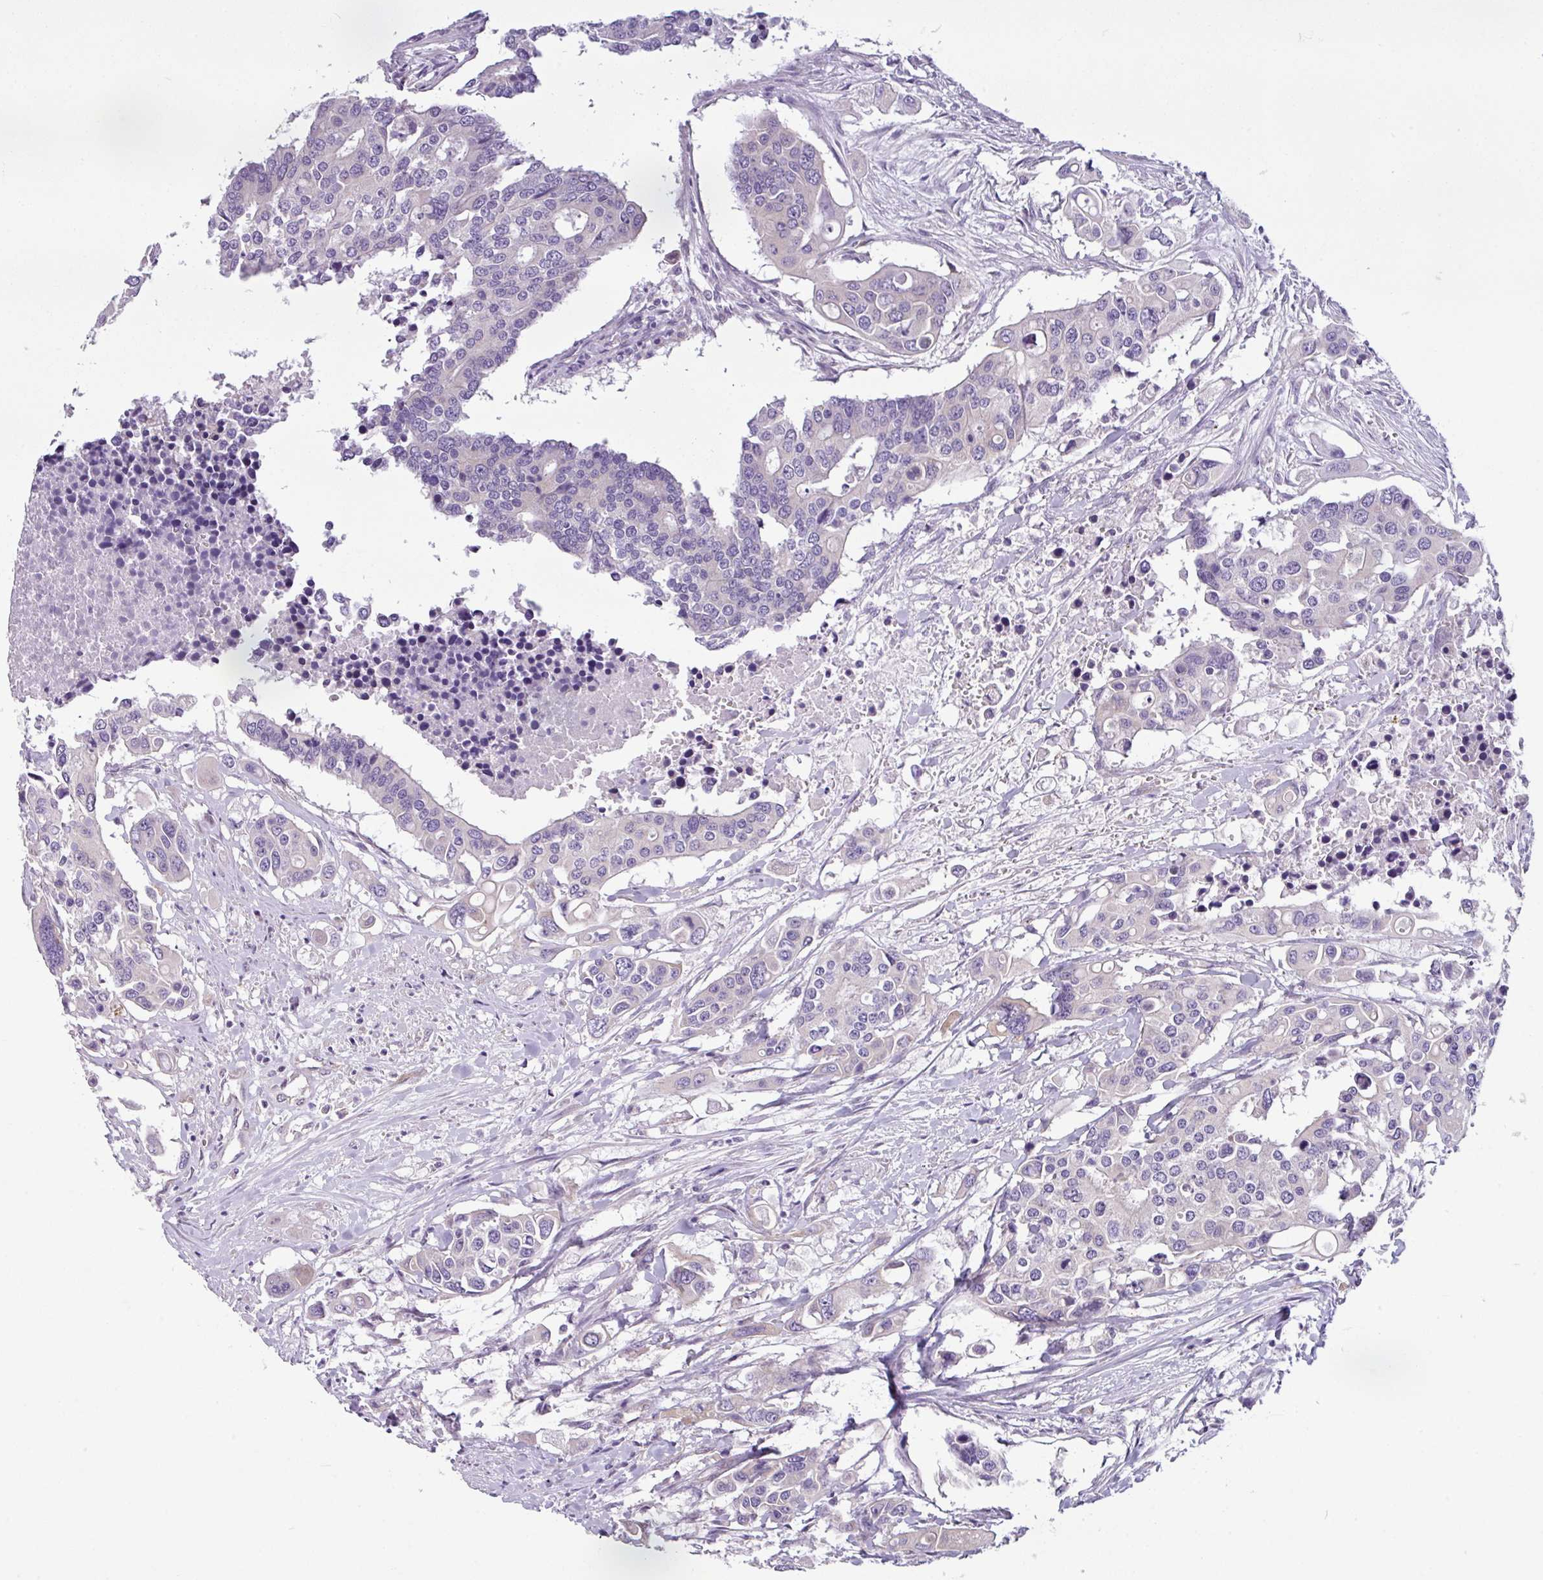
{"staining": {"intensity": "negative", "quantity": "none", "location": "none"}, "tissue": "colorectal cancer", "cell_type": "Tumor cells", "image_type": "cancer", "snomed": [{"axis": "morphology", "description": "Adenocarcinoma, NOS"}, {"axis": "topography", "description": "Colon"}], "caption": "Tumor cells are negative for brown protein staining in colorectal adenocarcinoma.", "gene": "TOR1AIP2", "patient": {"sex": "male", "age": 77}}